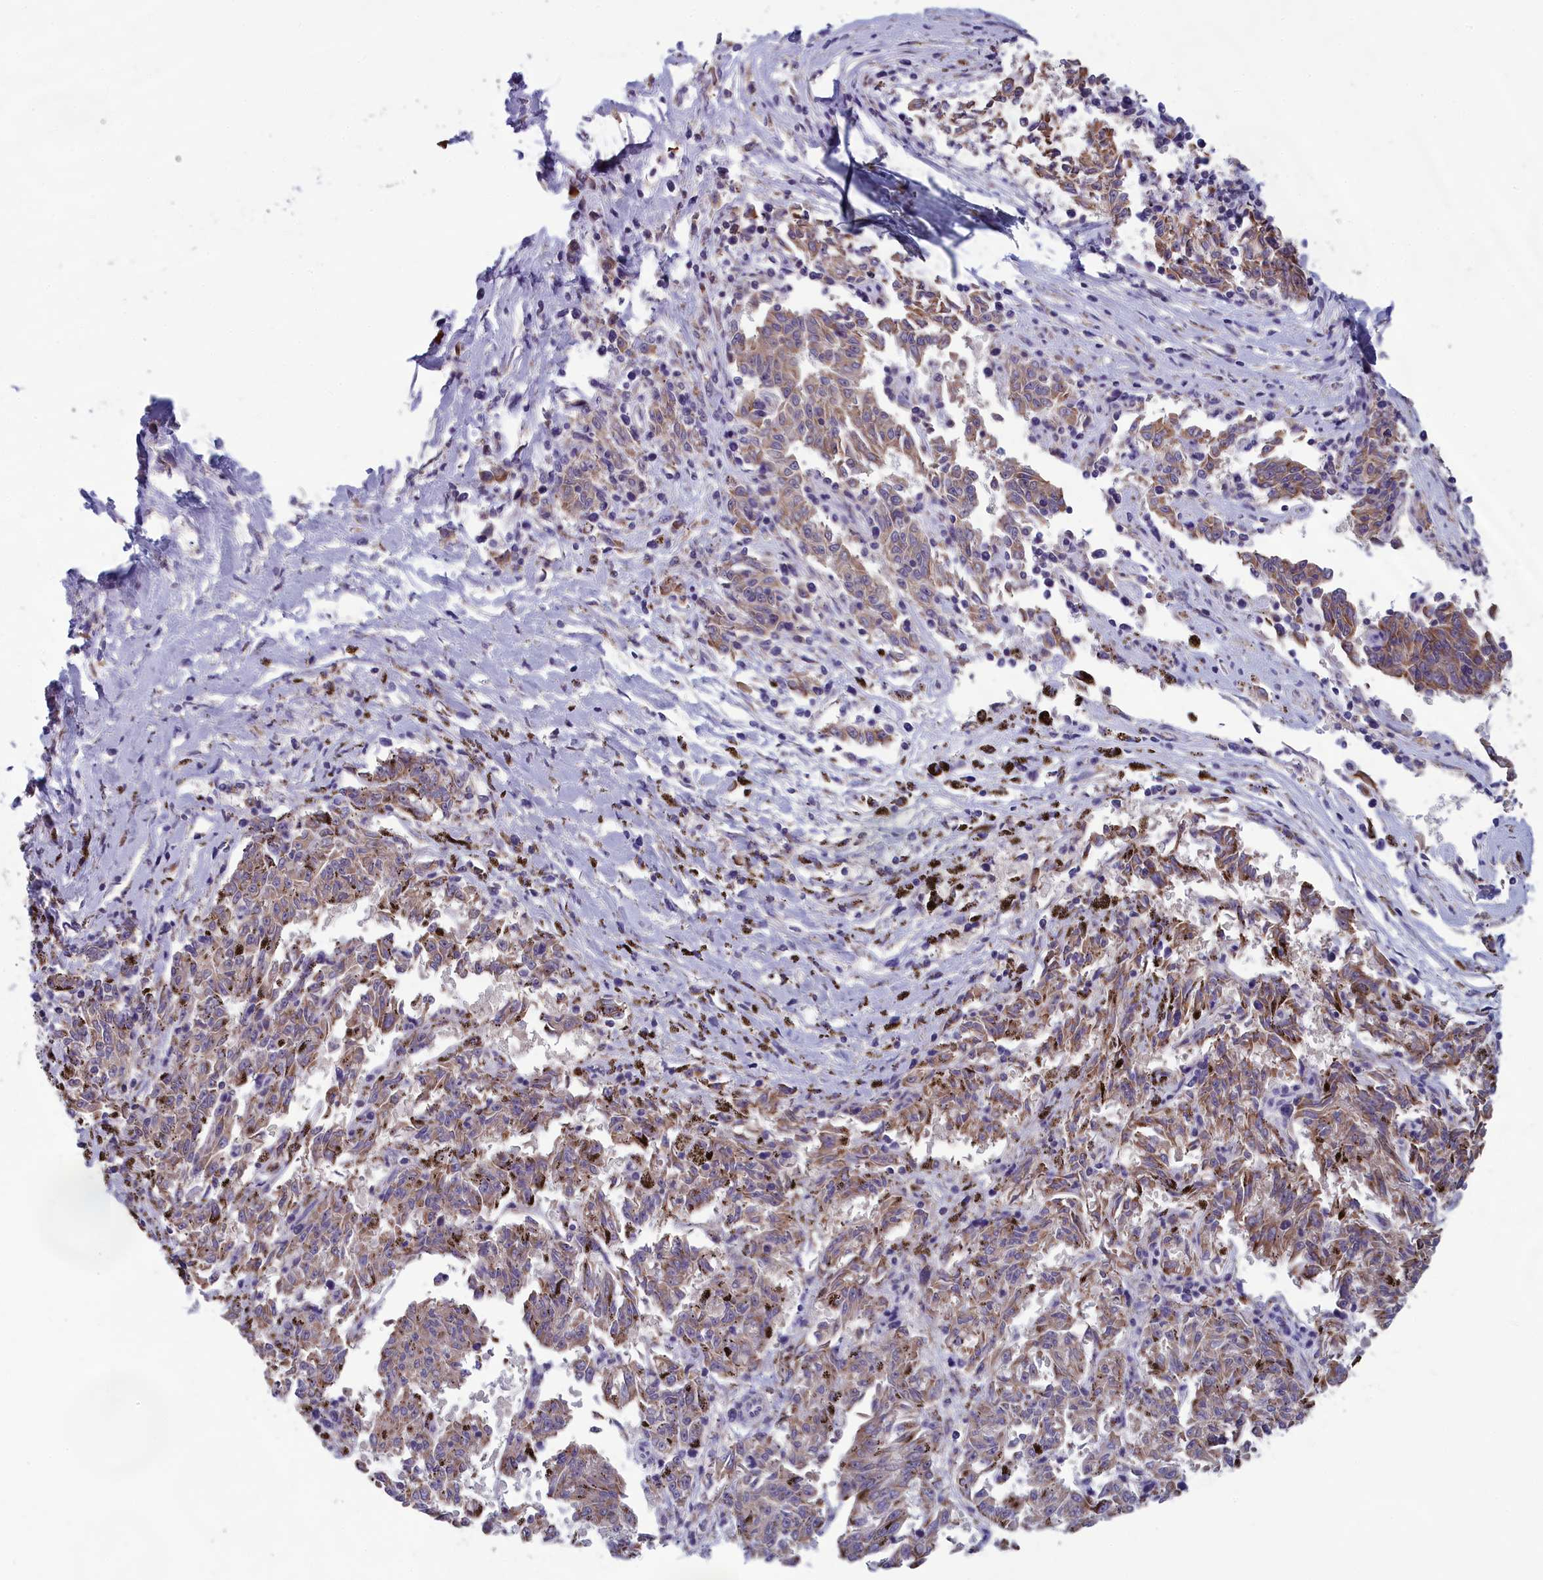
{"staining": {"intensity": "moderate", "quantity": "25%-75%", "location": "cytoplasmic/membranous"}, "tissue": "melanoma", "cell_type": "Tumor cells", "image_type": "cancer", "snomed": [{"axis": "morphology", "description": "Malignant melanoma, NOS"}, {"axis": "topography", "description": "Skin"}], "caption": "Protein expression analysis of malignant melanoma reveals moderate cytoplasmic/membranous expression in approximately 25%-75% of tumor cells.", "gene": "MRI1", "patient": {"sex": "female", "age": 72}}